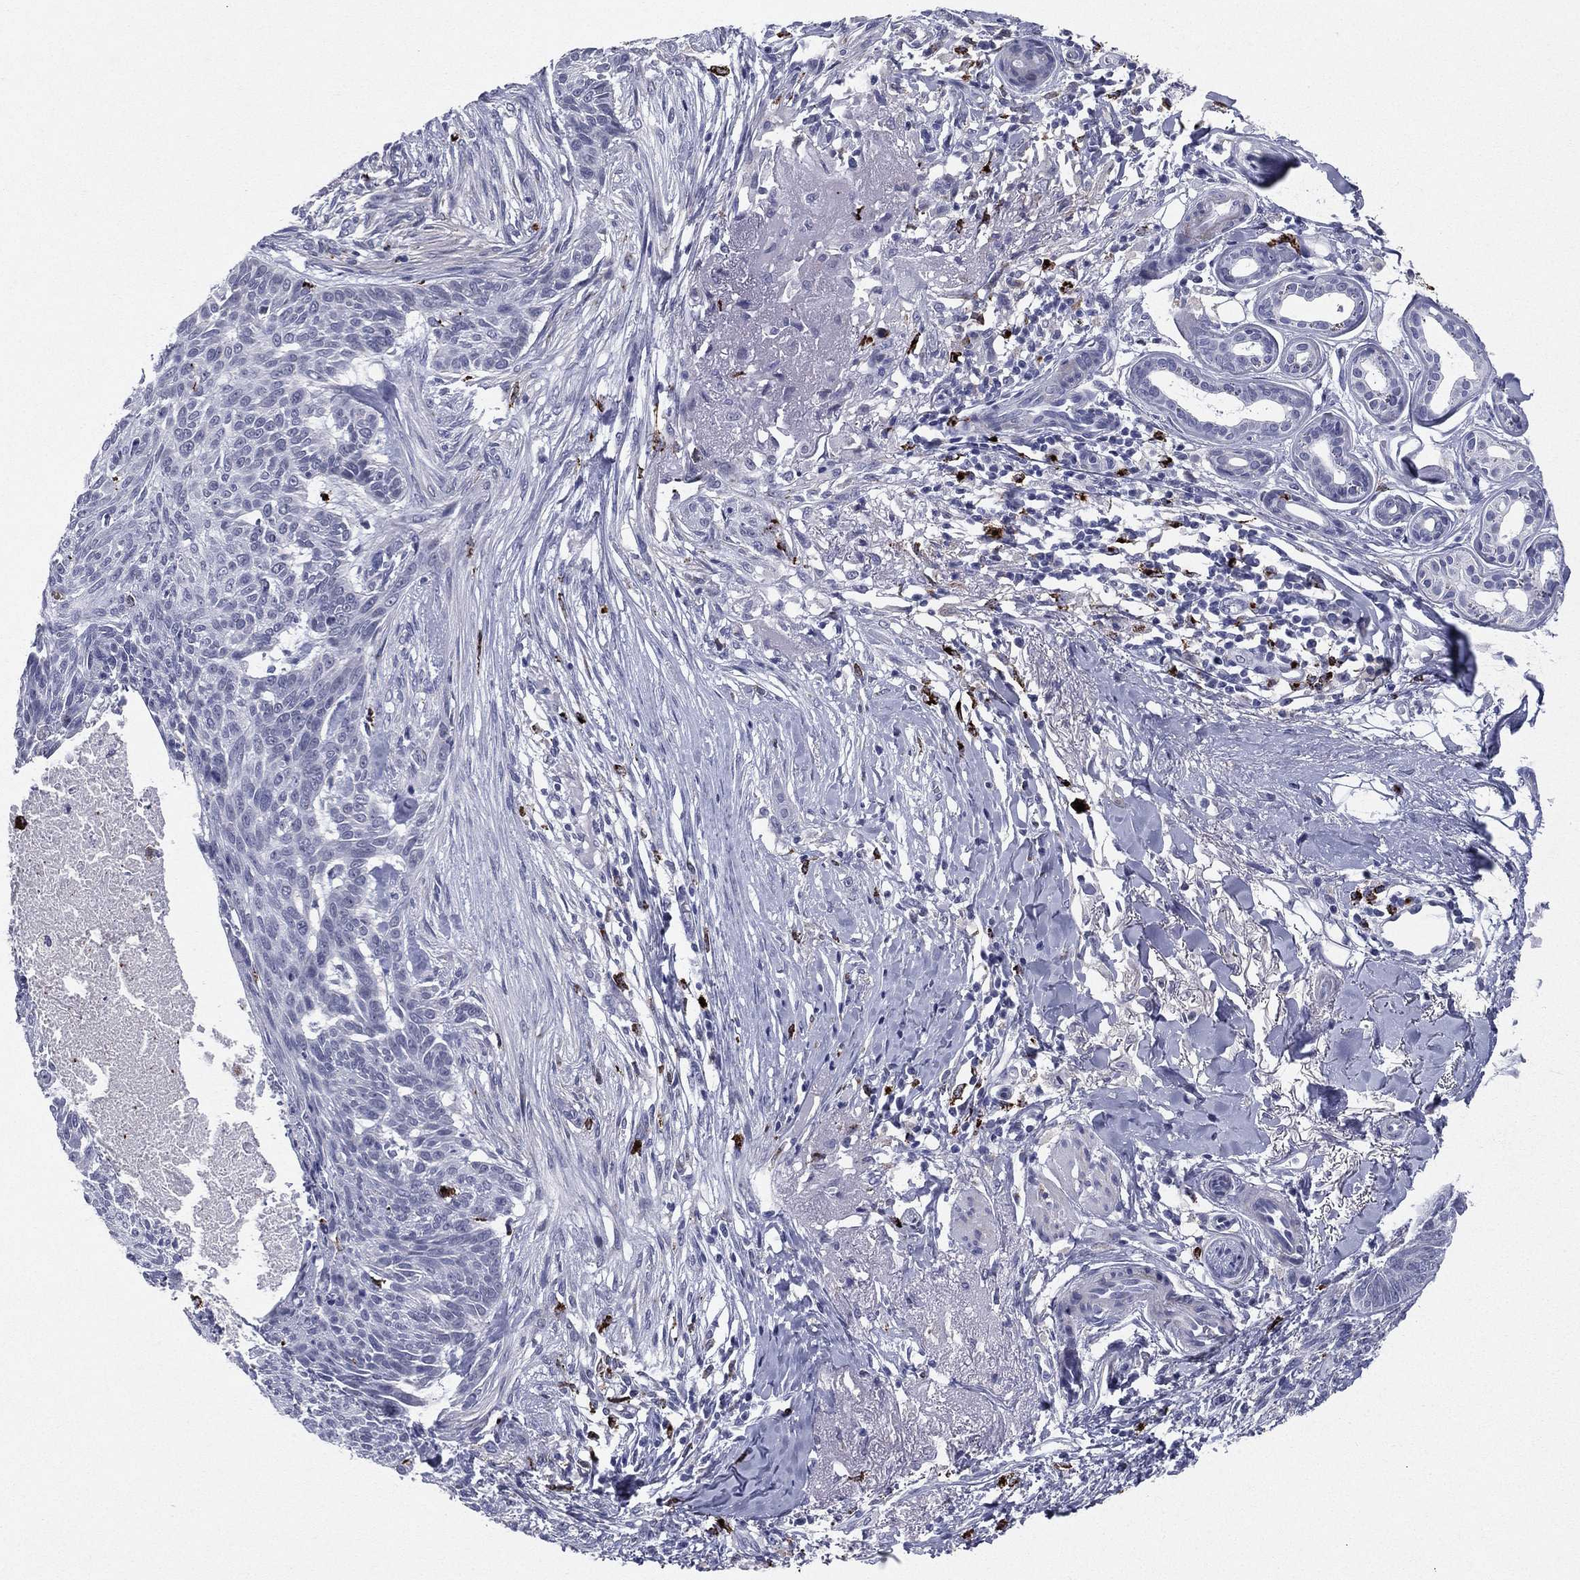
{"staining": {"intensity": "negative", "quantity": "none", "location": "none"}, "tissue": "skin cancer", "cell_type": "Tumor cells", "image_type": "cancer", "snomed": [{"axis": "morphology", "description": "Normal tissue, NOS"}, {"axis": "morphology", "description": "Basal cell carcinoma"}, {"axis": "topography", "description": "Skin"}], "caption": "This is a histopathology image of immunohistochemistry staining of skin basal cell carcinoma, which shows no positivity in tumor cells.", "gene": "HLA-DOA", "patient": {"sex": "male", "age": 84}}